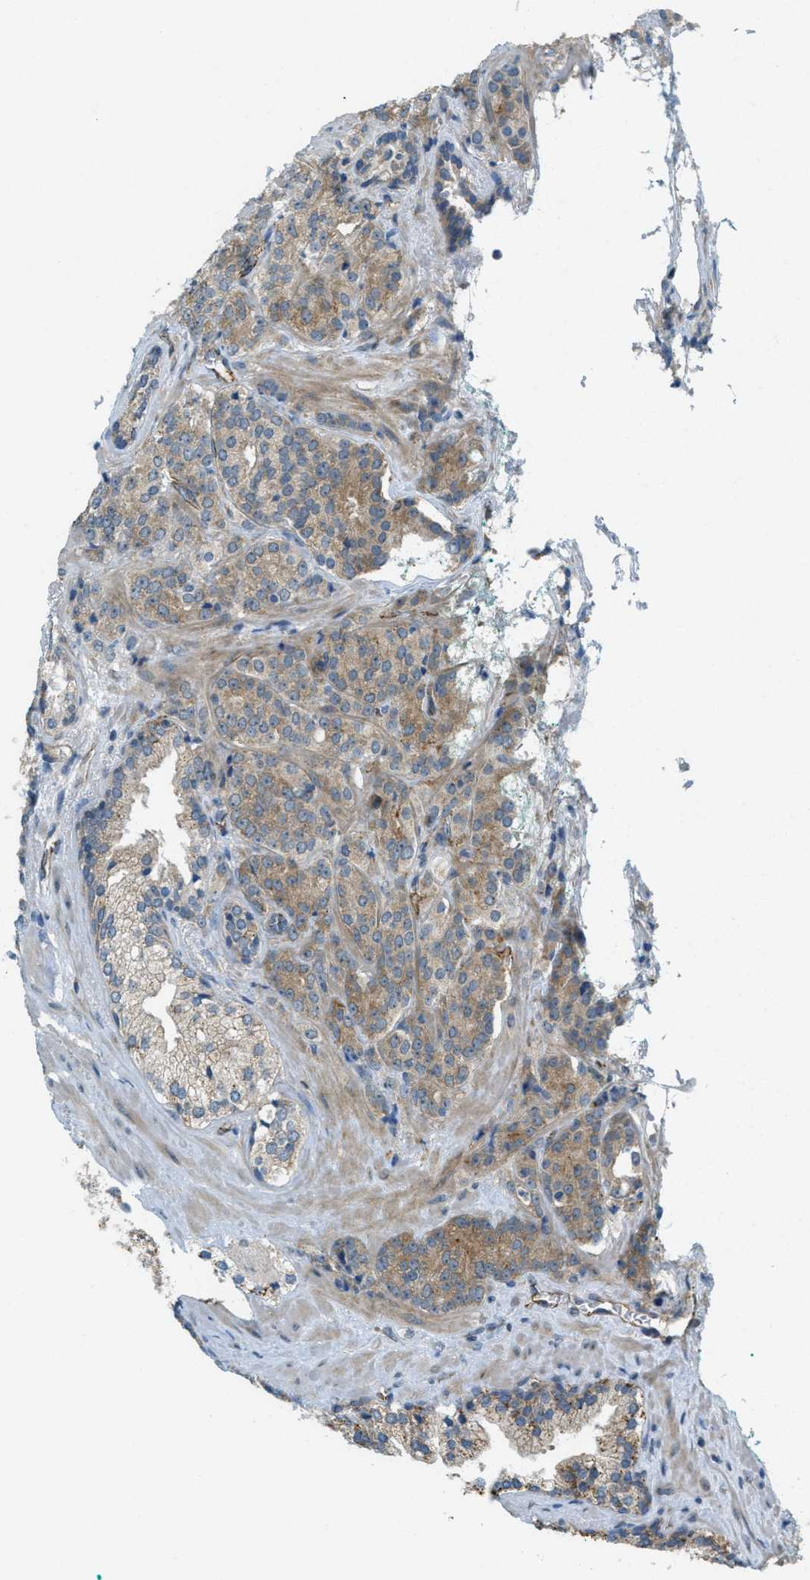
{"staining": {"intensity": "weak", "quantity": "25%-75%", "location": "cytoplasmic/membranous"}, "tissue": "prostate cancer", "cell_type": "Tumor cells", "image_type": "cancer", "snomed": [{"axis": "morphology", "description": "Adenocarcinoma, High grade"}, {"axis": "topography", "description": "Prostate"}], "caption": "Human prostate cancer stained for a protein (brown) demonstrates weak cytoplasmic/membranous positive staining in about 25%-75% of tumor cells.", "gene": "JCAD", "patient": {"sex": "male", "age": 71}}